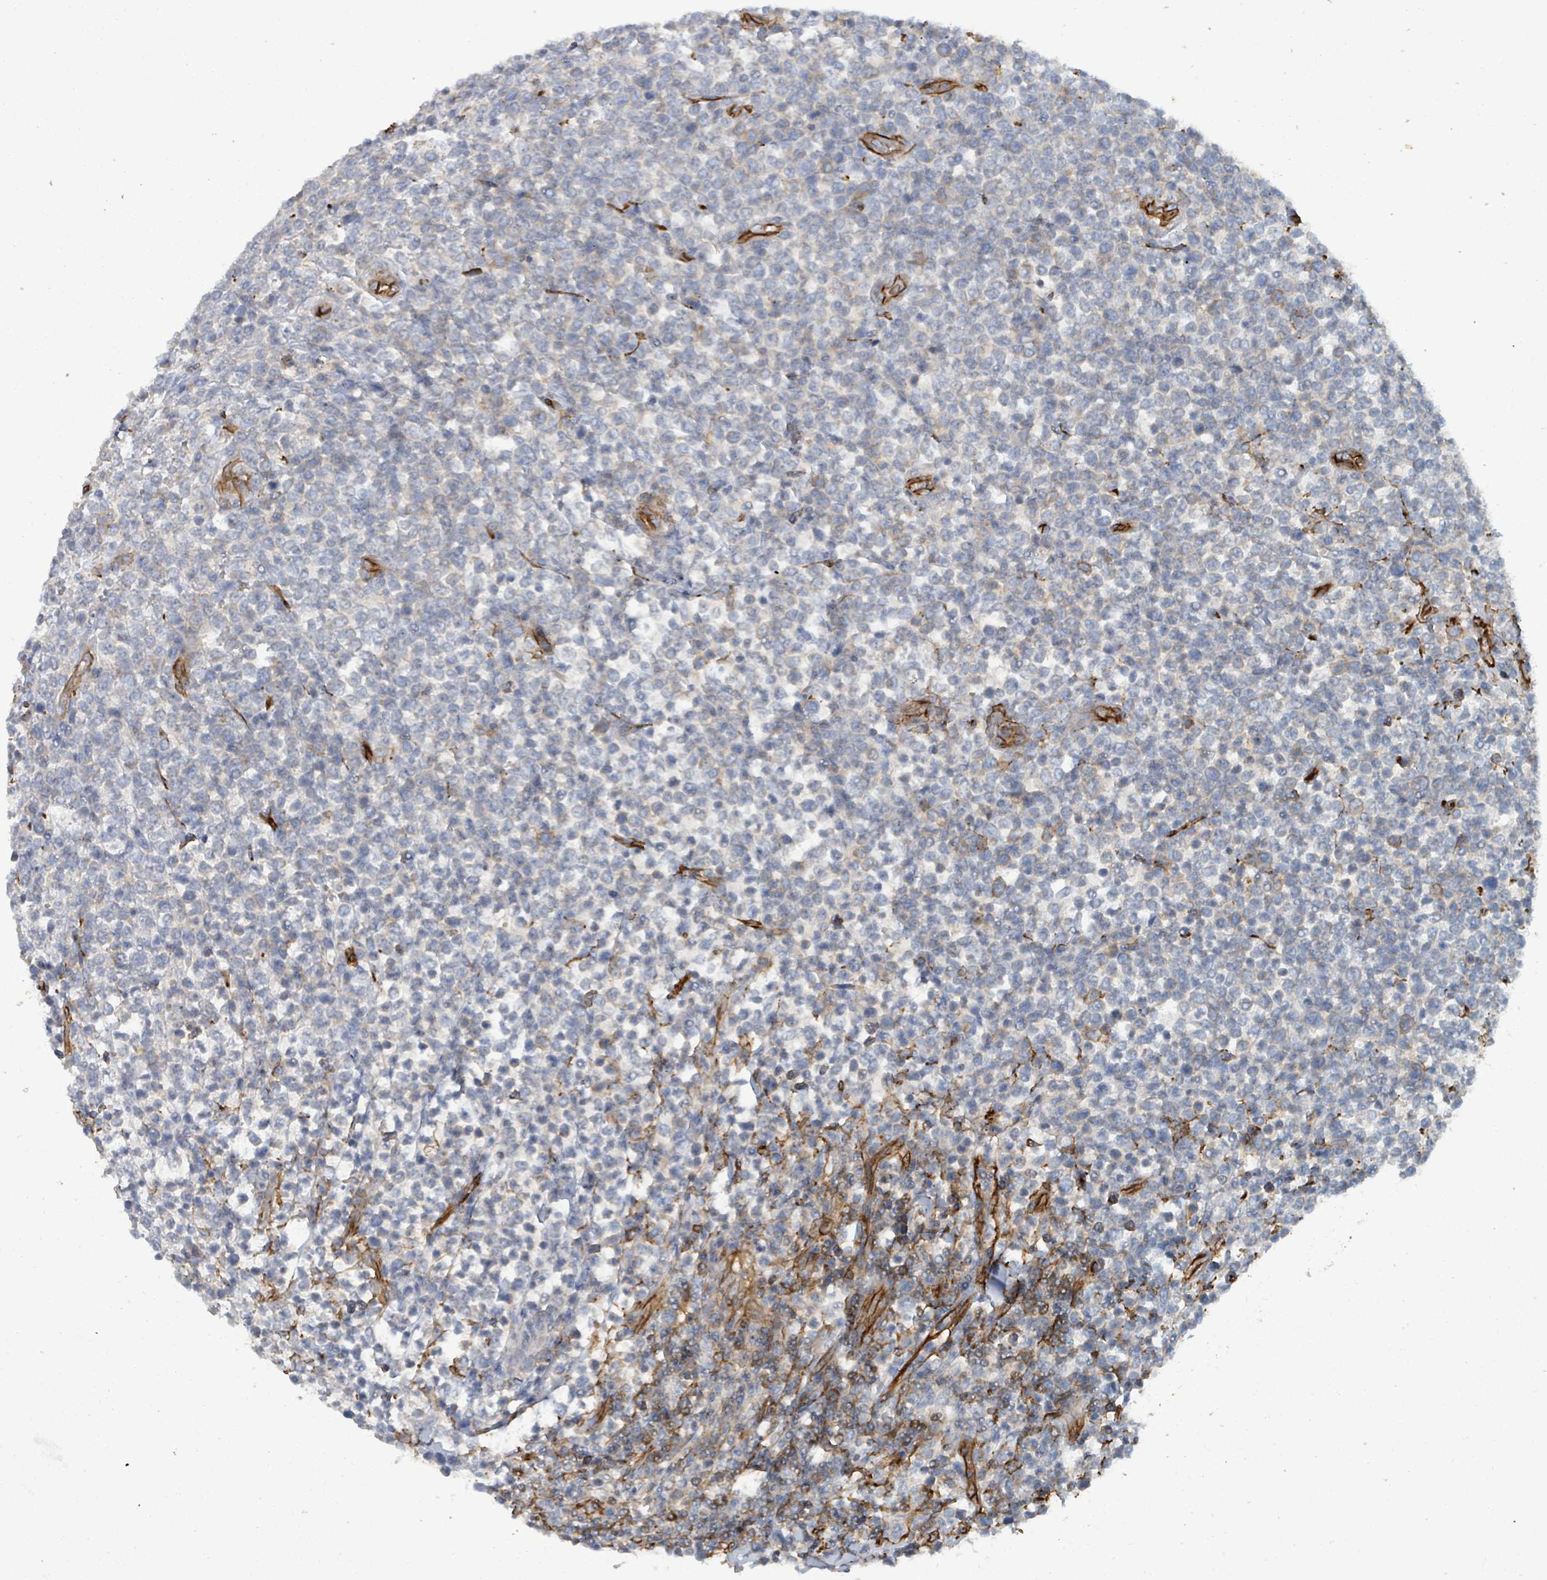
{"staining": {"intensity": "negative", "quantity": "none", "location": "none"}, "tissue": "lymphoma", "cell_type": "Tumor cells", "image_type": "cancer", "snomed": [{"axis": "morphology", "description": "Malignant lymphoma, non-Hodgkin's type, High grade"}, {"axis": "topography", "description": "Soft tissue"}], "caption": "A high-resolution micrograph shows immunohistochemistry (IHC) staining of malignant lymphoma, non-Hodgkin's type (high-grade), which displays no significant expression in tumor cells.", "gene": "LDOC1", "patient": {"sex": "female", "age": 56}}